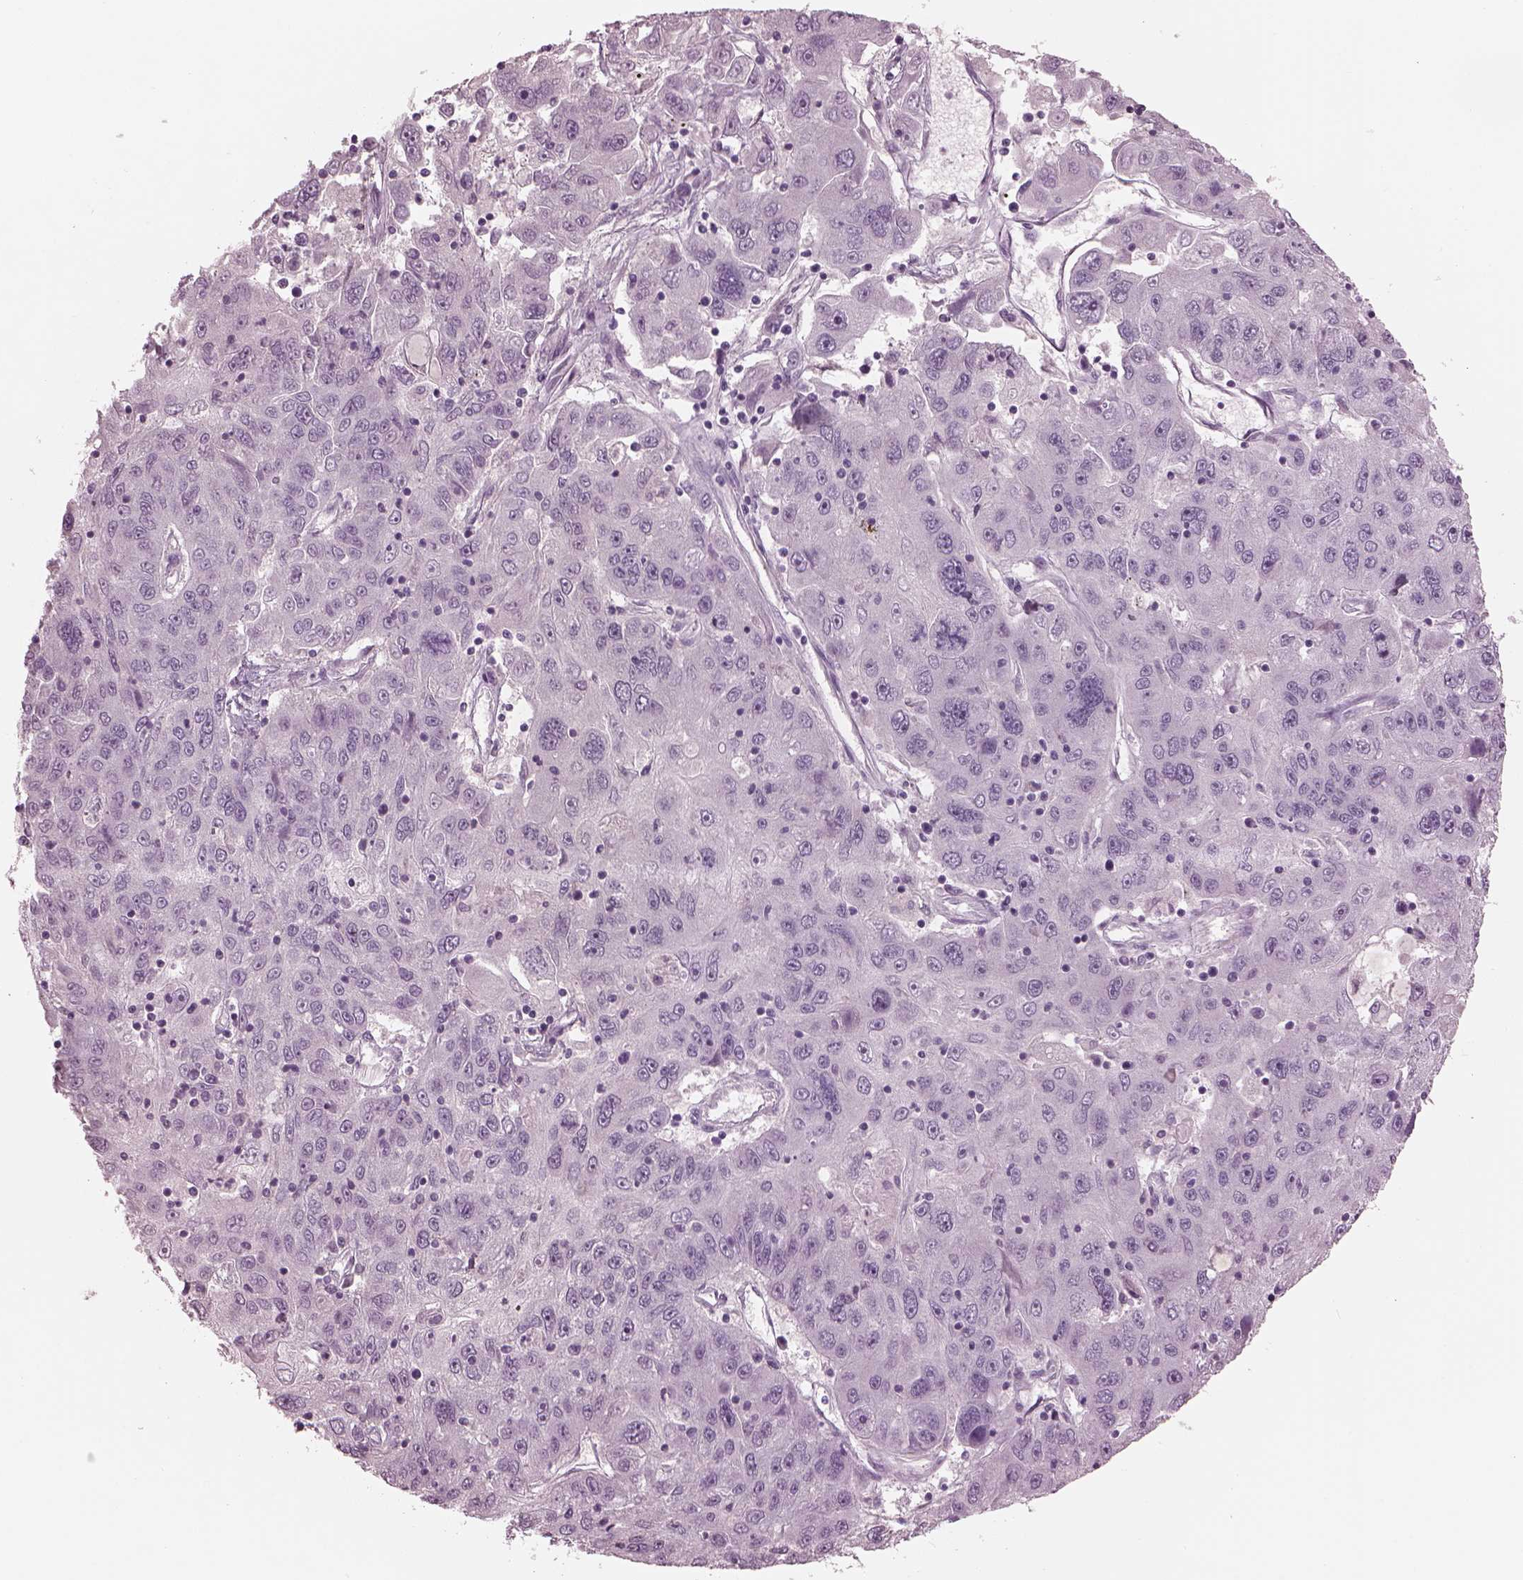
{"staining": {"intensity": "negative", "quantity": "none", "location": "none"}, "tissue": "stomach cancer", "cell_type": "Tumor cells", "image_type": "cancer", "snomed": [{"axis": "morphology", "description": "Adenocarcinoma, NOS"}, {"axis": "topography", "description": "Stomach"}], "caption": "IHC image of neoplastic tissue: stomach adenocarcinoma stained with DAB (3,3'-diaminobenzidine) displays no significant protein positivity in tumor cells.", "gene": "PACRG", "patient": {"sex": "male", "age": 56}}